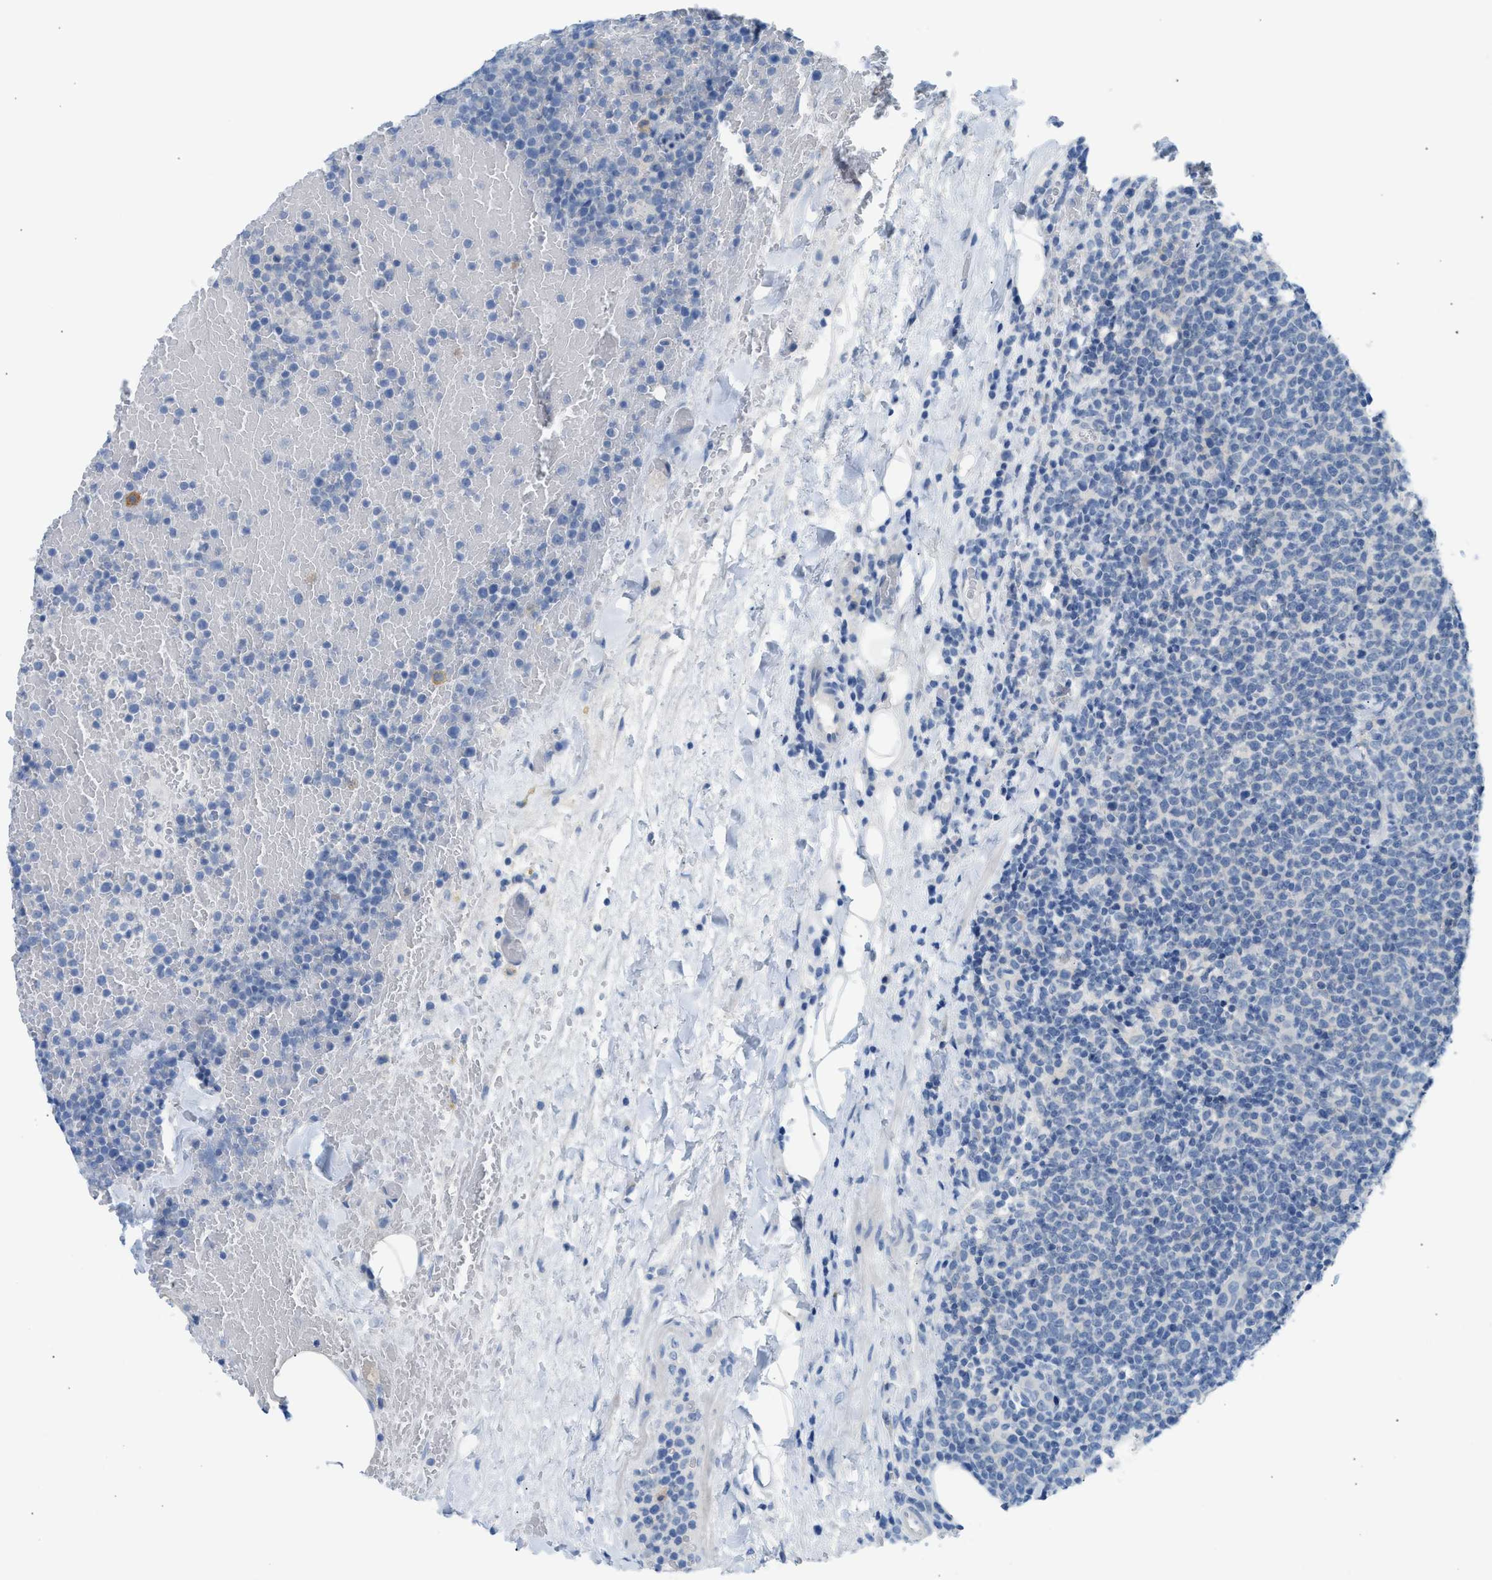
{"staining": {"intensity": "negative", "quantity": "none", "location": "none"}, "tissue": "lymphoma", "cell_type": "Tumor cells", "image_type": "cancer", "snomed": [{"axis": "morphology", "description": "Malignant lymphoma, non-Hodgkin's type, High grade"}, {"axis": "topography", "description": "Lymph node"}], "caption": "This image is of malignant lymphoma, non-Hodgkin's type (high-grade) stained with immunohistochemistry (IHC) to label a protein in brown with the nuclei are counter-stained blue. There is no positivity in tumor cells.", "gene": "ERBB2", "patient": {"sex": "male", "age": 61}}